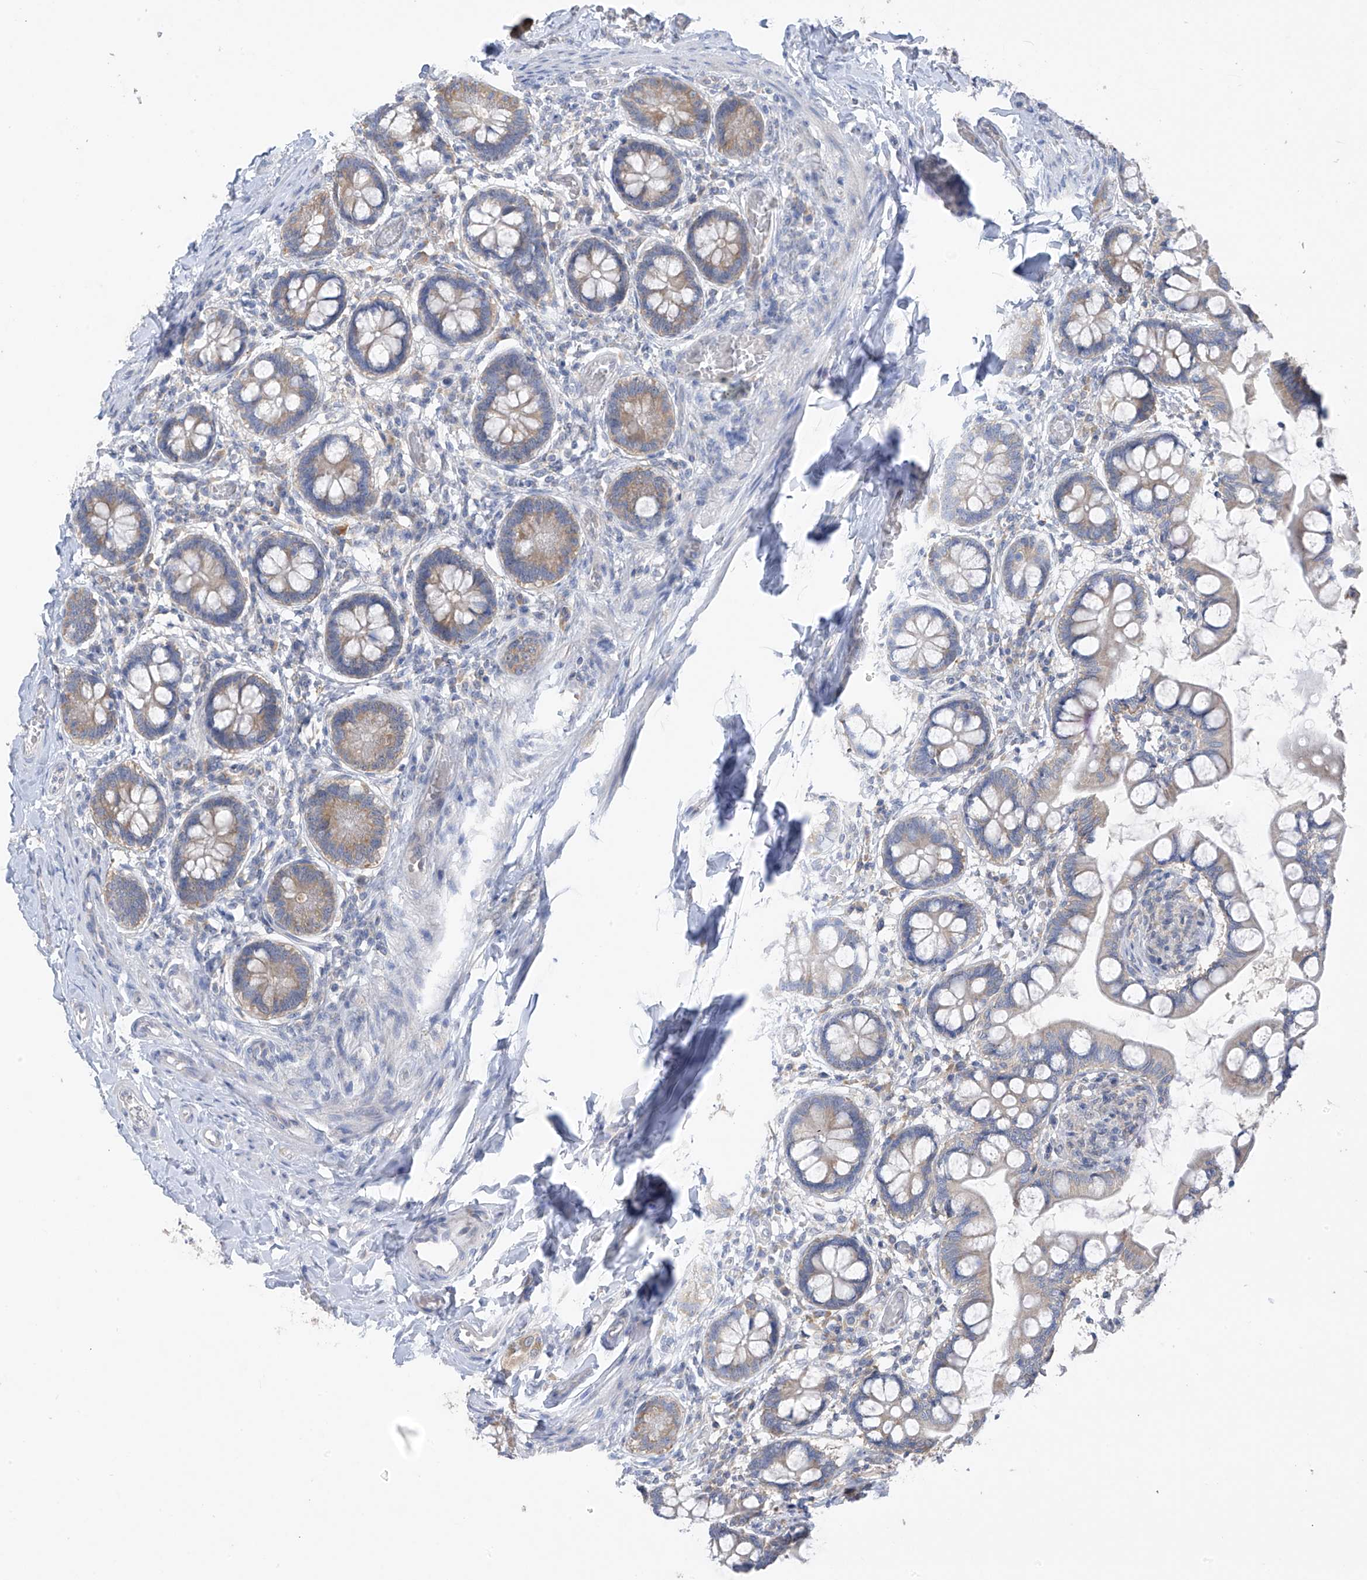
{"staining": {"intensity": "moderate", "quantity": "<25%", "location": "cytoplasmic/membranous"}, "tissue": "small intestine", "cell_type": "Glandular cells", "image_type": "normal", "snomed": [{"axis": "morphology", "description": "Normal tissue, NOS"}, {"axis": "topography", "description": "Small intestine"}], "caption": "Small intestine stained with IHC demonstrates moderate cytoplasmic/membranous staining in approximately <25% of glandular cells. The staining was performed using DAB (3,3'-diaminobenzidine), with brown indicating positive protein expression. Nuclei are stained blue with hematoxylin.", "gene": "RPL4", "patient": {"sex": "male", "age": 52}}